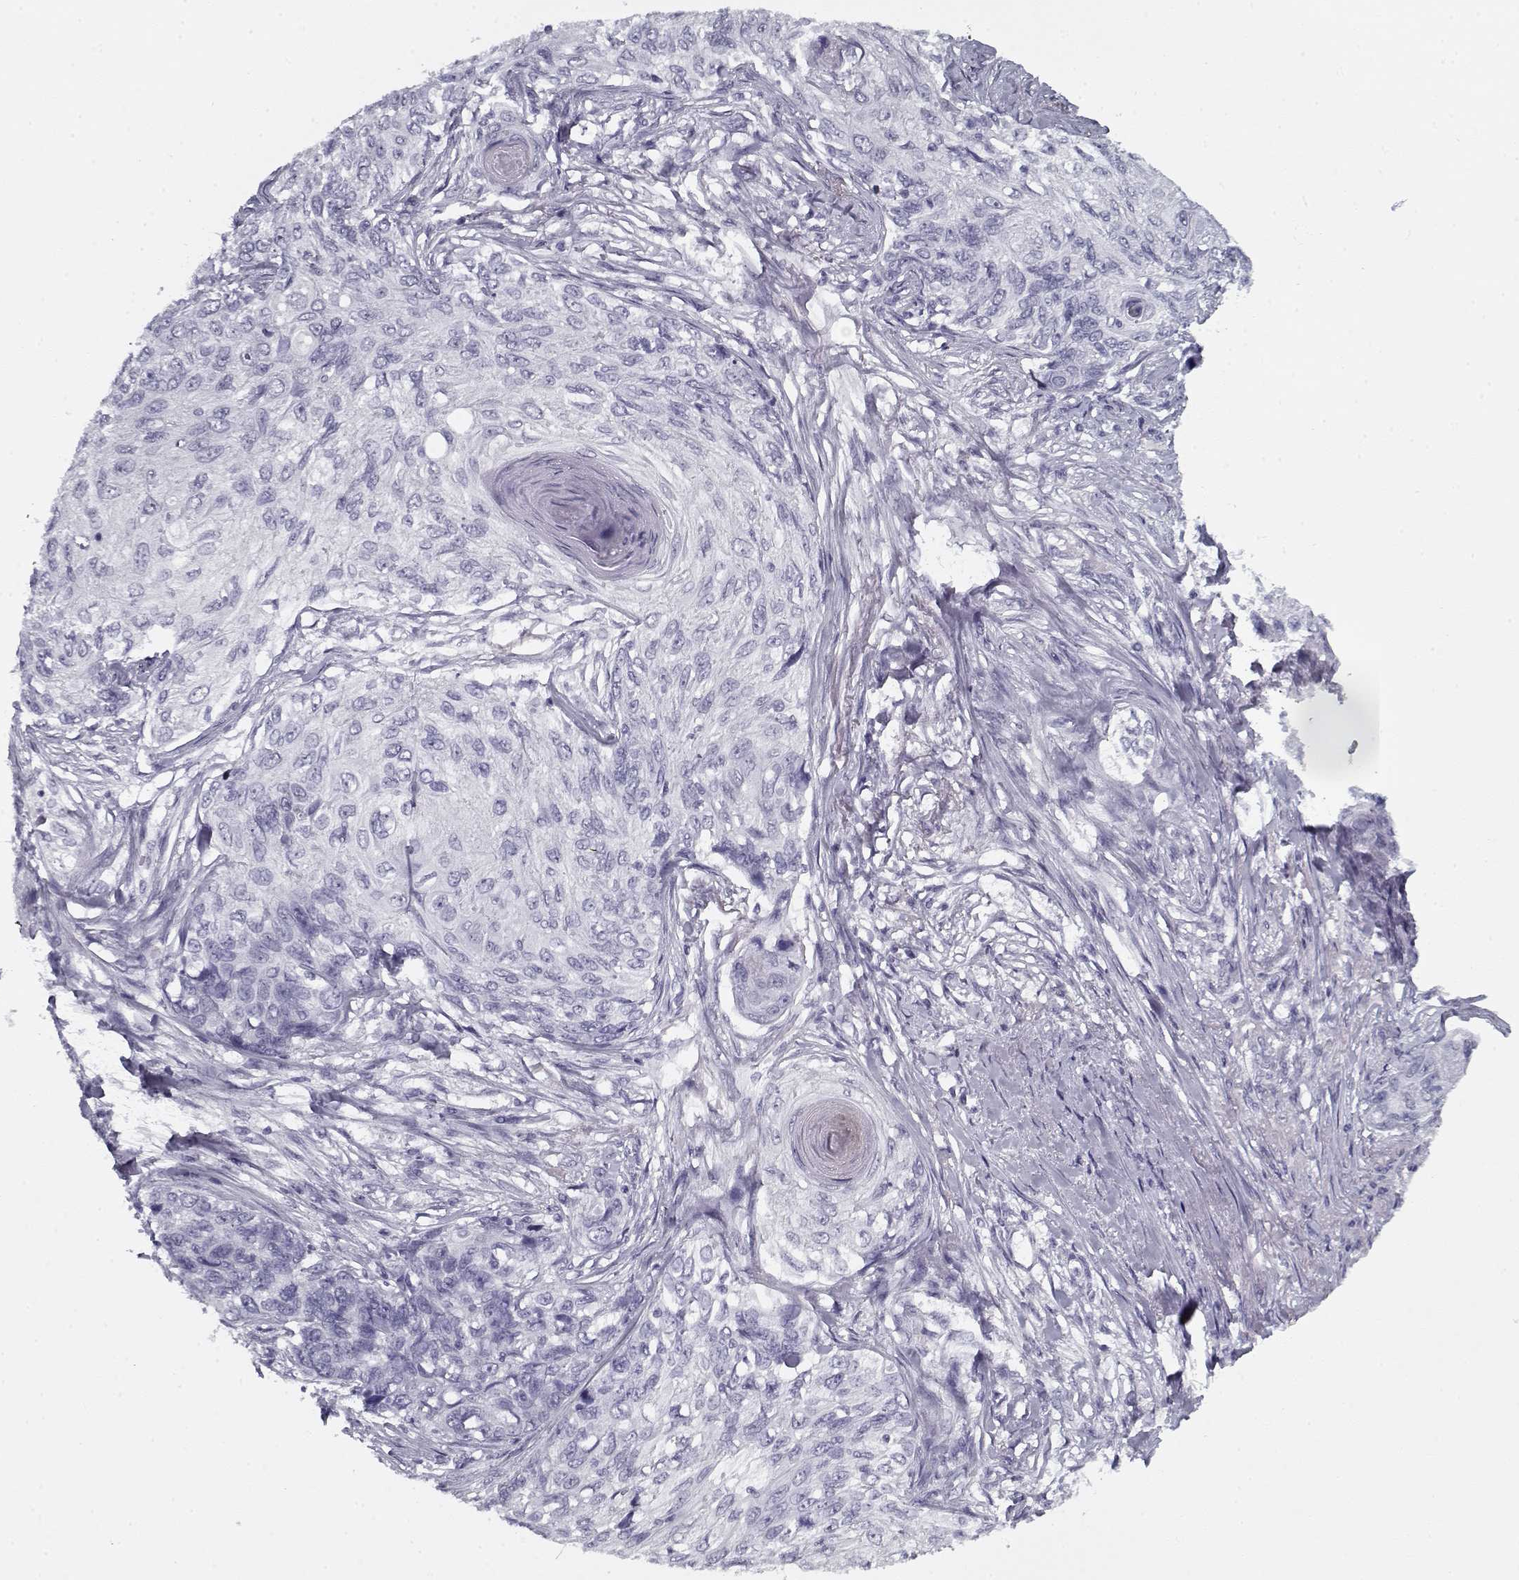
{"staining": {"intensity": "negative", "quantity": "none", "location": "none"}, "tissue": "skin cancer", "cell_type": "Tumor cells", "image_type": "cancer", "snomed": [{"axis": "morphology", "description": "Squamous cell carcinoma, NOS"}, {"axis": "topography", "description": "Skin"}], "caption": "Skin cancer (squamous cell carcinoma) was stained to show a protein in brown. There is no significant expression in tumor cells.", "gene": "SPACA9", "patient": {"sex": "male", "age": 92}}